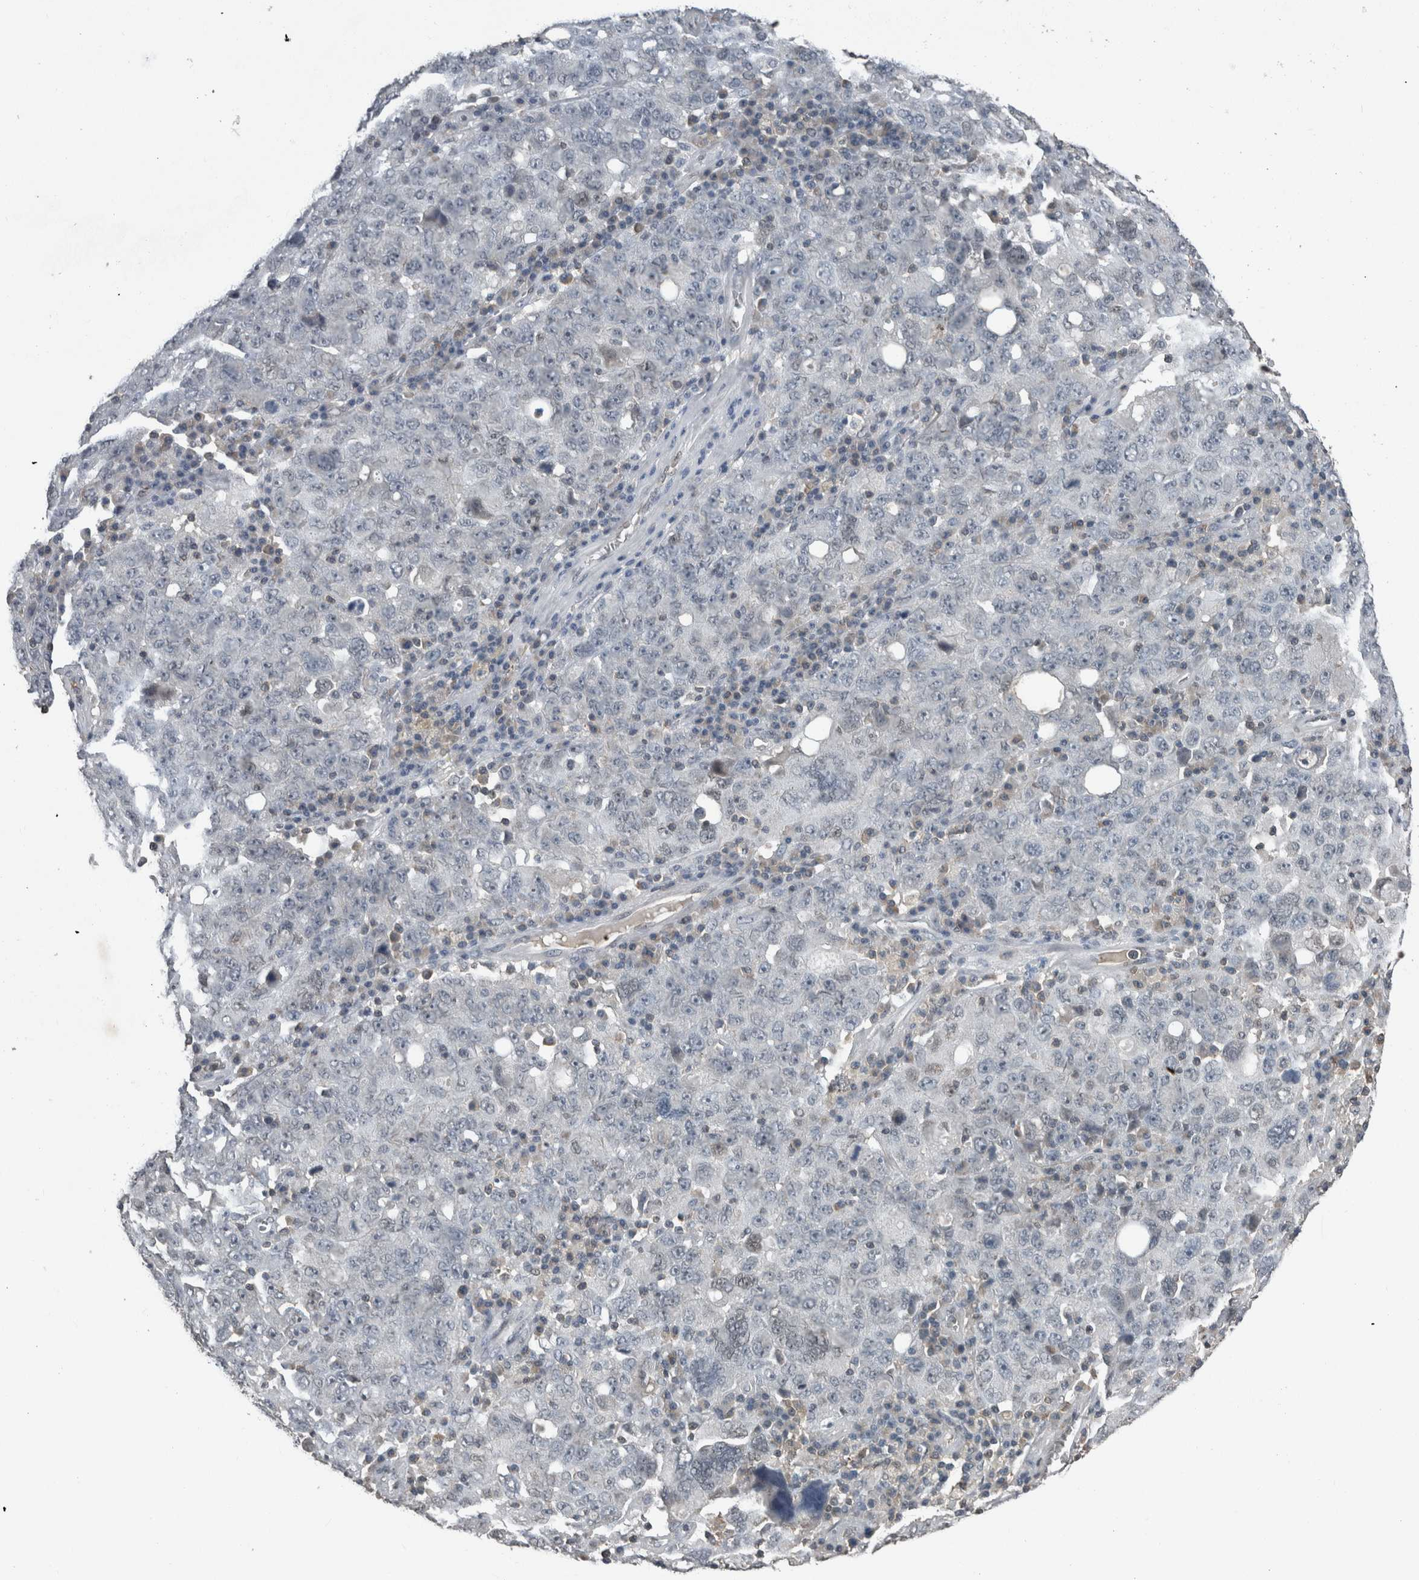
{"staining": {"intensity": "negative", "quantity": "none", "location": "none"}, "tissue": "ovarian cancer", "cell_type": "Tumor cells", "image_type": "cancer", "snomed": [{"axis": "morphology", "description": "Carcinoma, endometroid"}, {"axis": "topography", "description": "Ovary"}], "caption": "Immunohistochemical staining of ovarian endometroid carcinoma shows no significant staining in tumor cells.", "gene": "MAFF", "patient": {"sex": "female", "age": 62}}